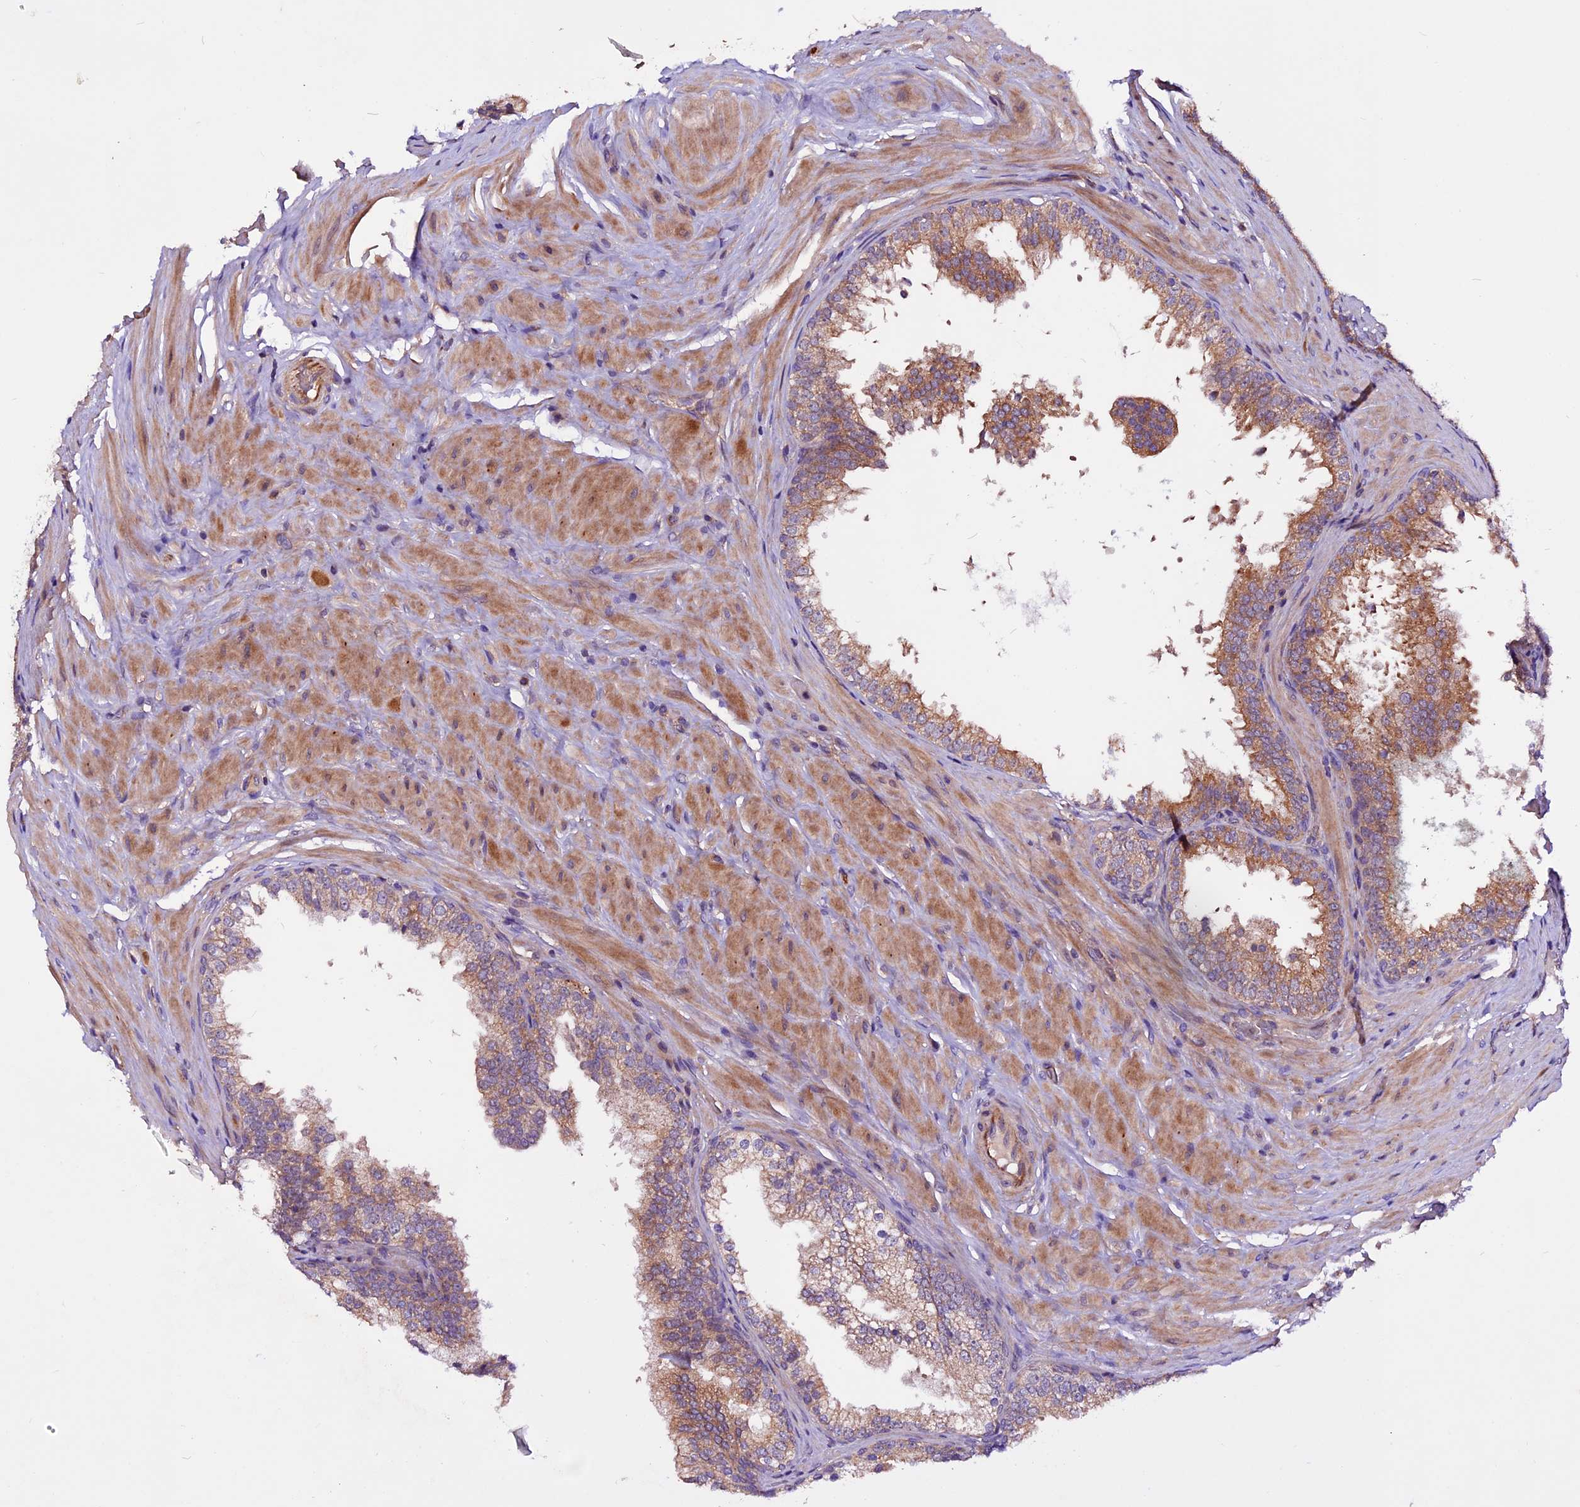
{"staining": {"intensity": "moderate", "quantity": ">75%", "location": "cytoplasmic/membranous"}, "tissue": "prostate", "cell_type": "Glandular cells", "image_type": "normal", "snomed": [{"axis": "morphology", "description": "Normal tissue, NOS"}, {"axis": "topography", "description": "Prostate"}], "caption": "Protein analysis of unremarkable prostate exhibits moderate cytoplasmic/membranous expression in about >75% of glandular cells.", "gene": "RINL", "patient": {"sex": "male", "age": 60}}